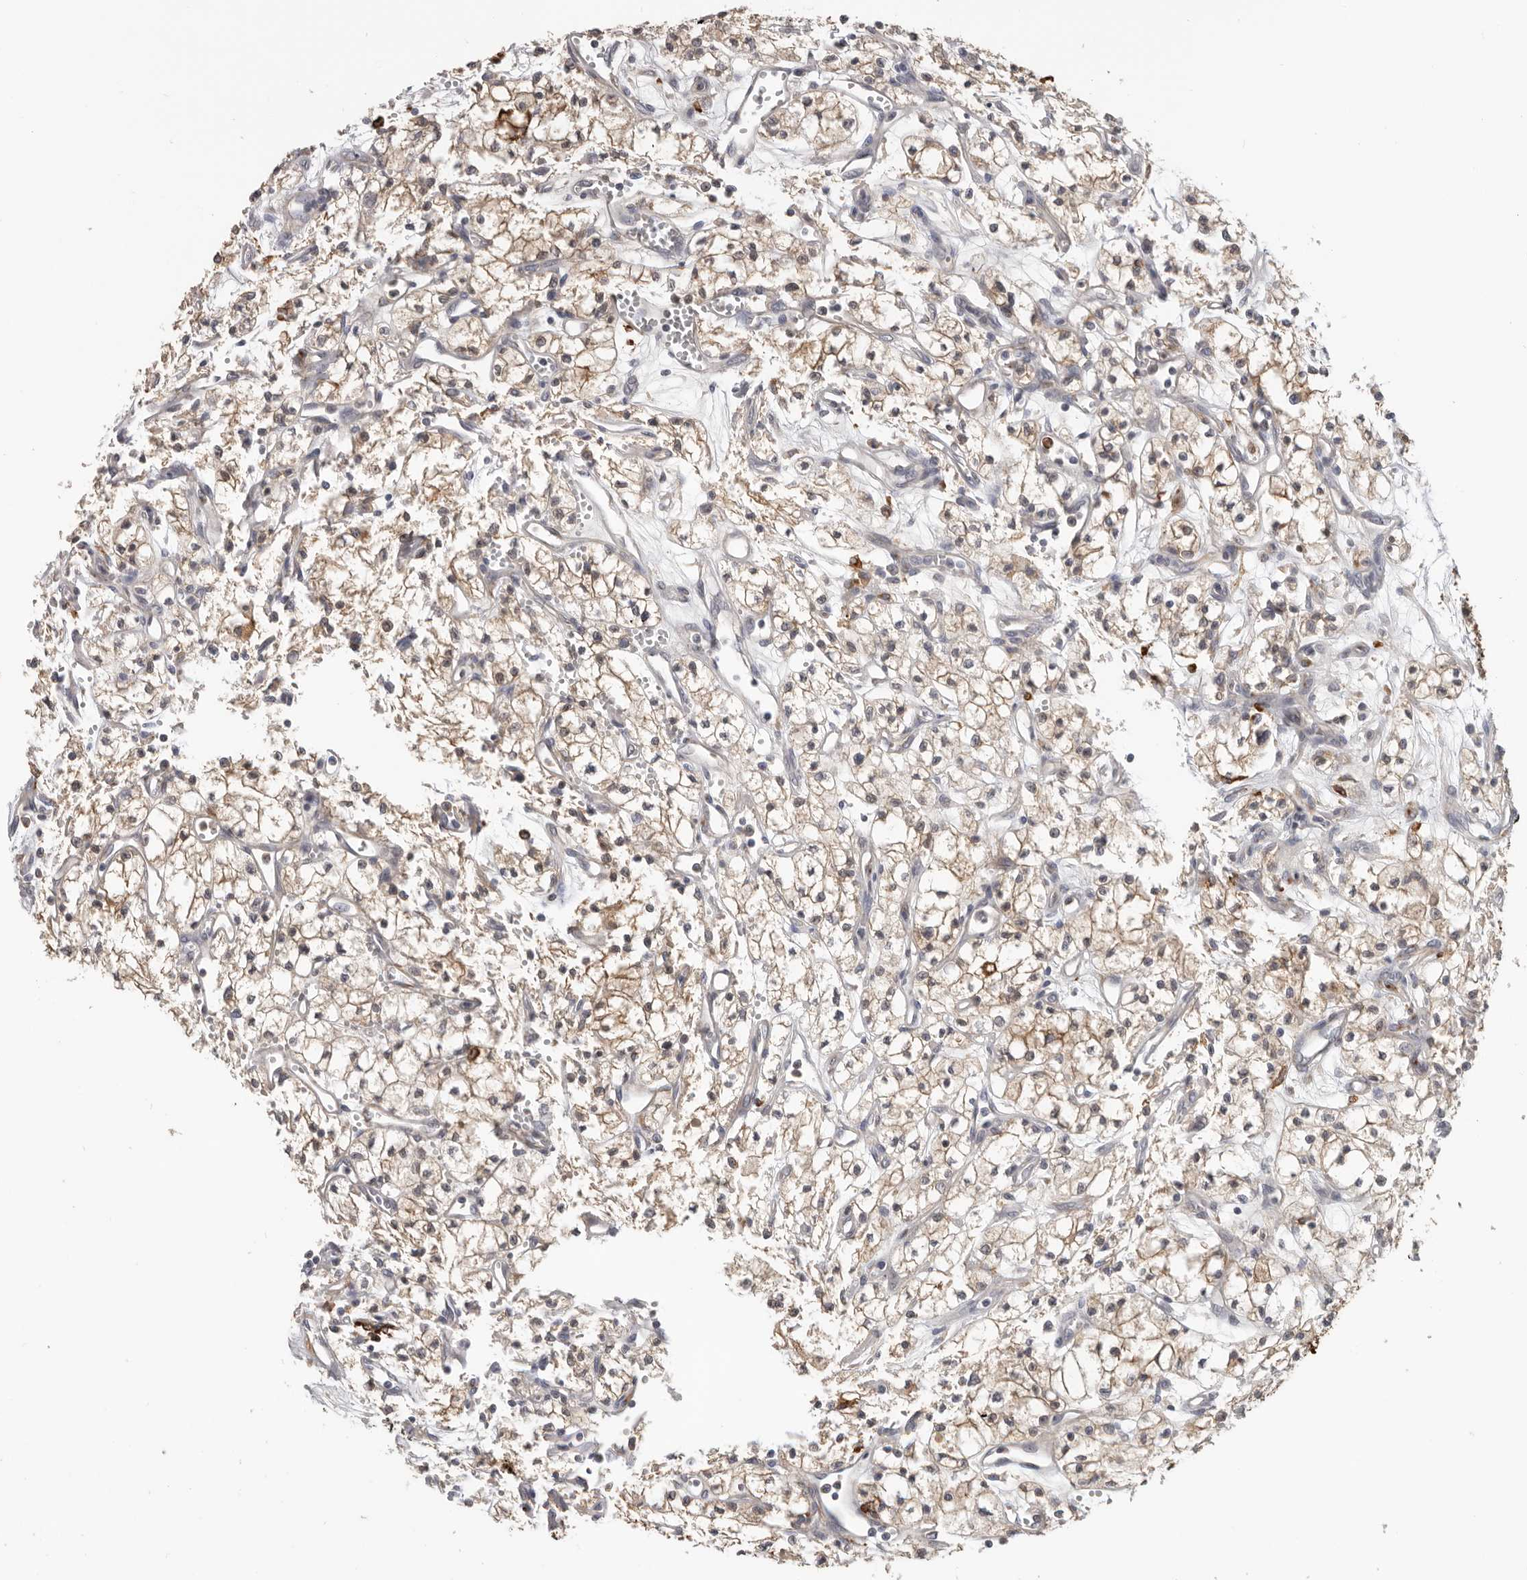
{"staining": {"intensity": "moderate", "quantity": ">75%", "location": "cytoplasmic/membranous"}, "tissue": "renal cancer", "cell_type": "Tumor cells", "image_type": "cancer", "snomed": [{"axis": "morphology", "description": "Adenocarcinoma, NOS"}, {"axis": "topography", "description": "Kidney"}], "caption": "Adenocarcinoma (renal) stained for a protein shows moderate cytoplasmic/membranous positivity in tumor cells.", "gene": "TFRC", "patient": {"sex": "male", "age": 59}}